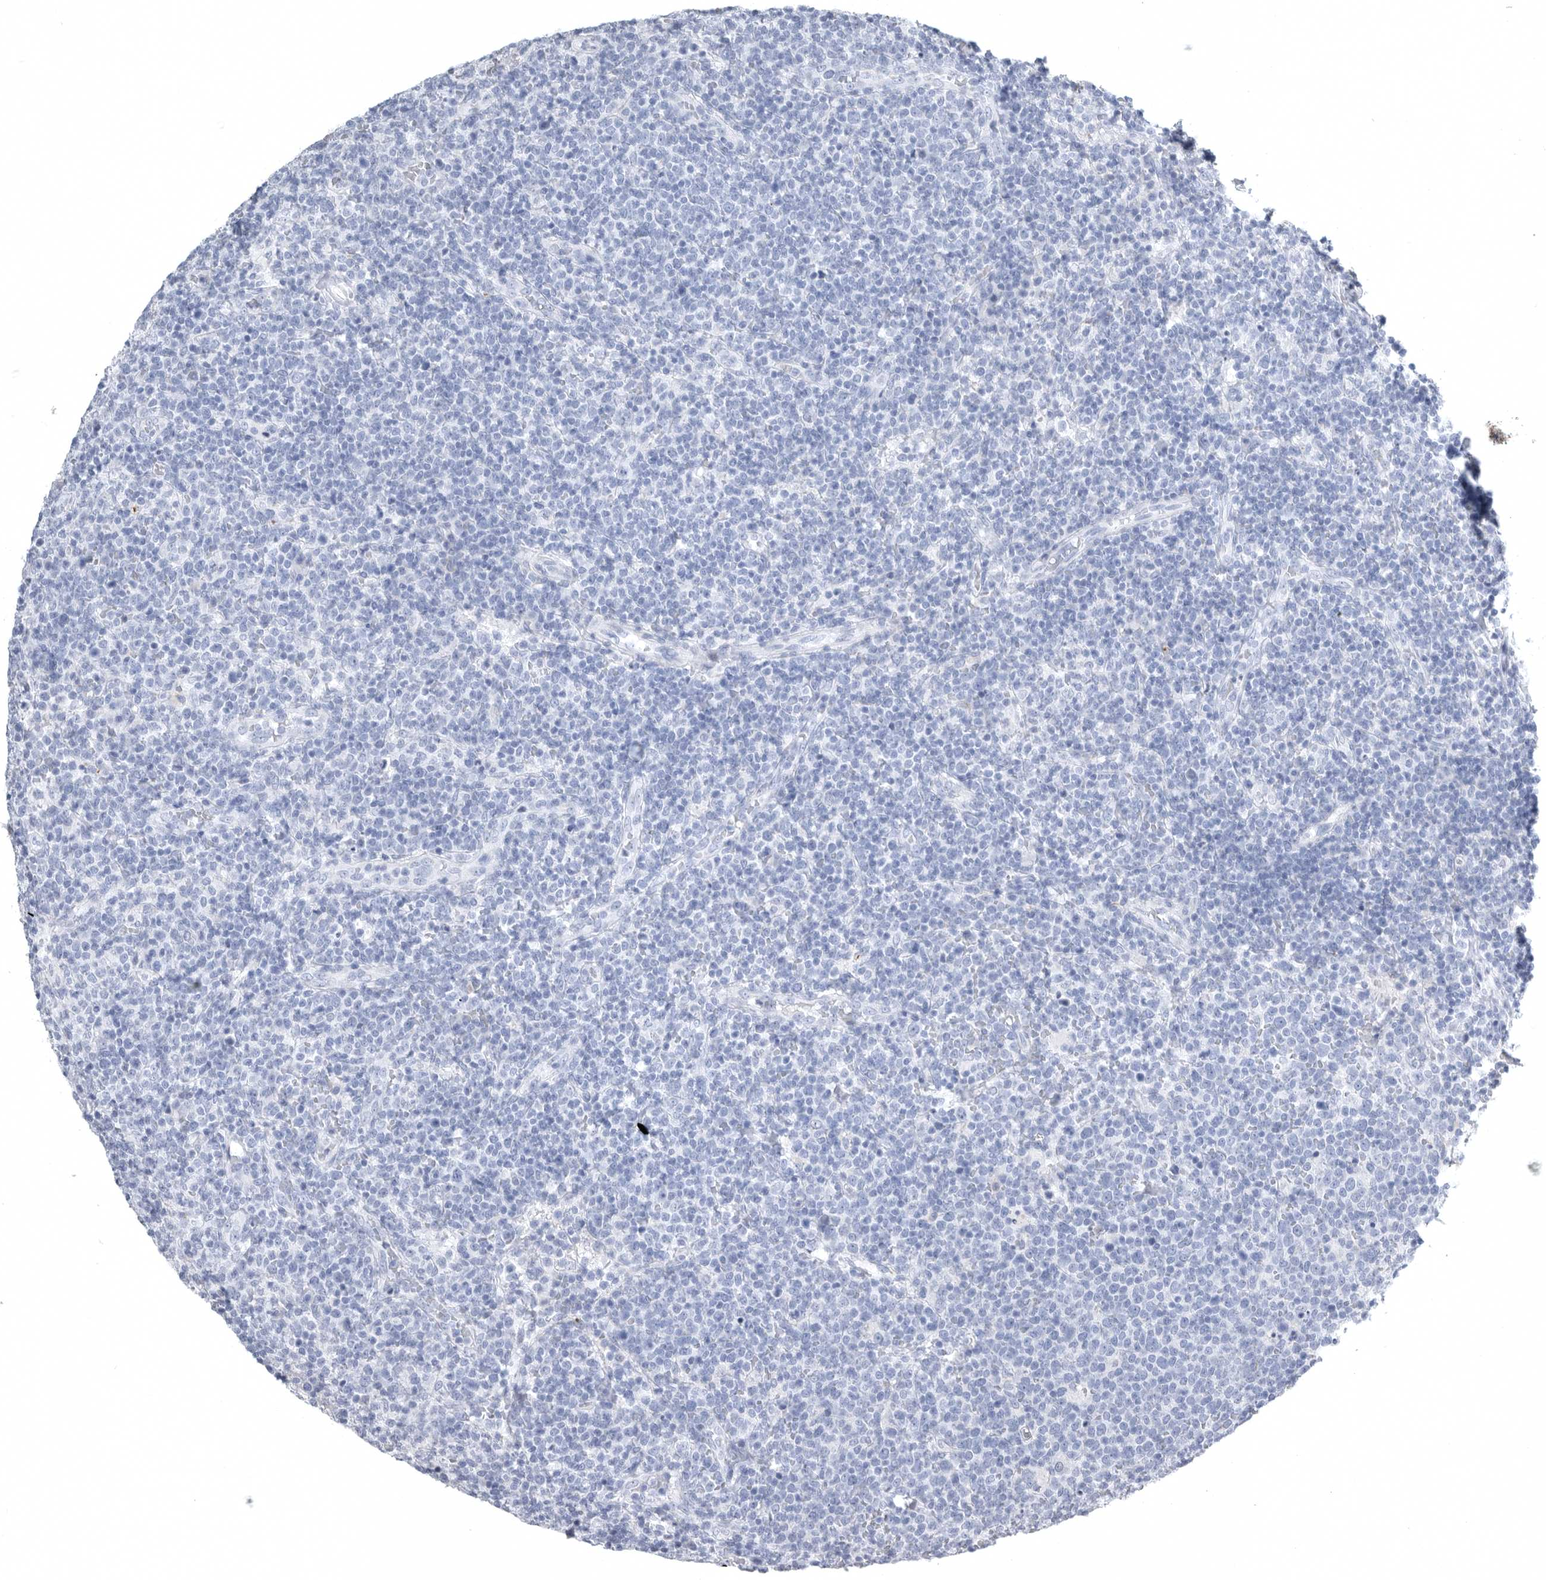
{"staining": {"intensity": "negative", "quantity": "none", "location": "none"}, "tissue": "lymphoma", "cell_type": "Tumor cells", "image_type": "cancer", "snomed": [{"axis": "morphology", "description": "Malignant lymphoma, non-Hodgkin's type, High grade"}, {"axis": "topography", "description": "Lymph node"}], "caption": "This is a histopathology image of immunohistochemistry (IHC) staining of lymphoma, which shows no expression in tumor cells.", "gene": "TIMP1", "patient": {"sex": "male", "age": 61}}